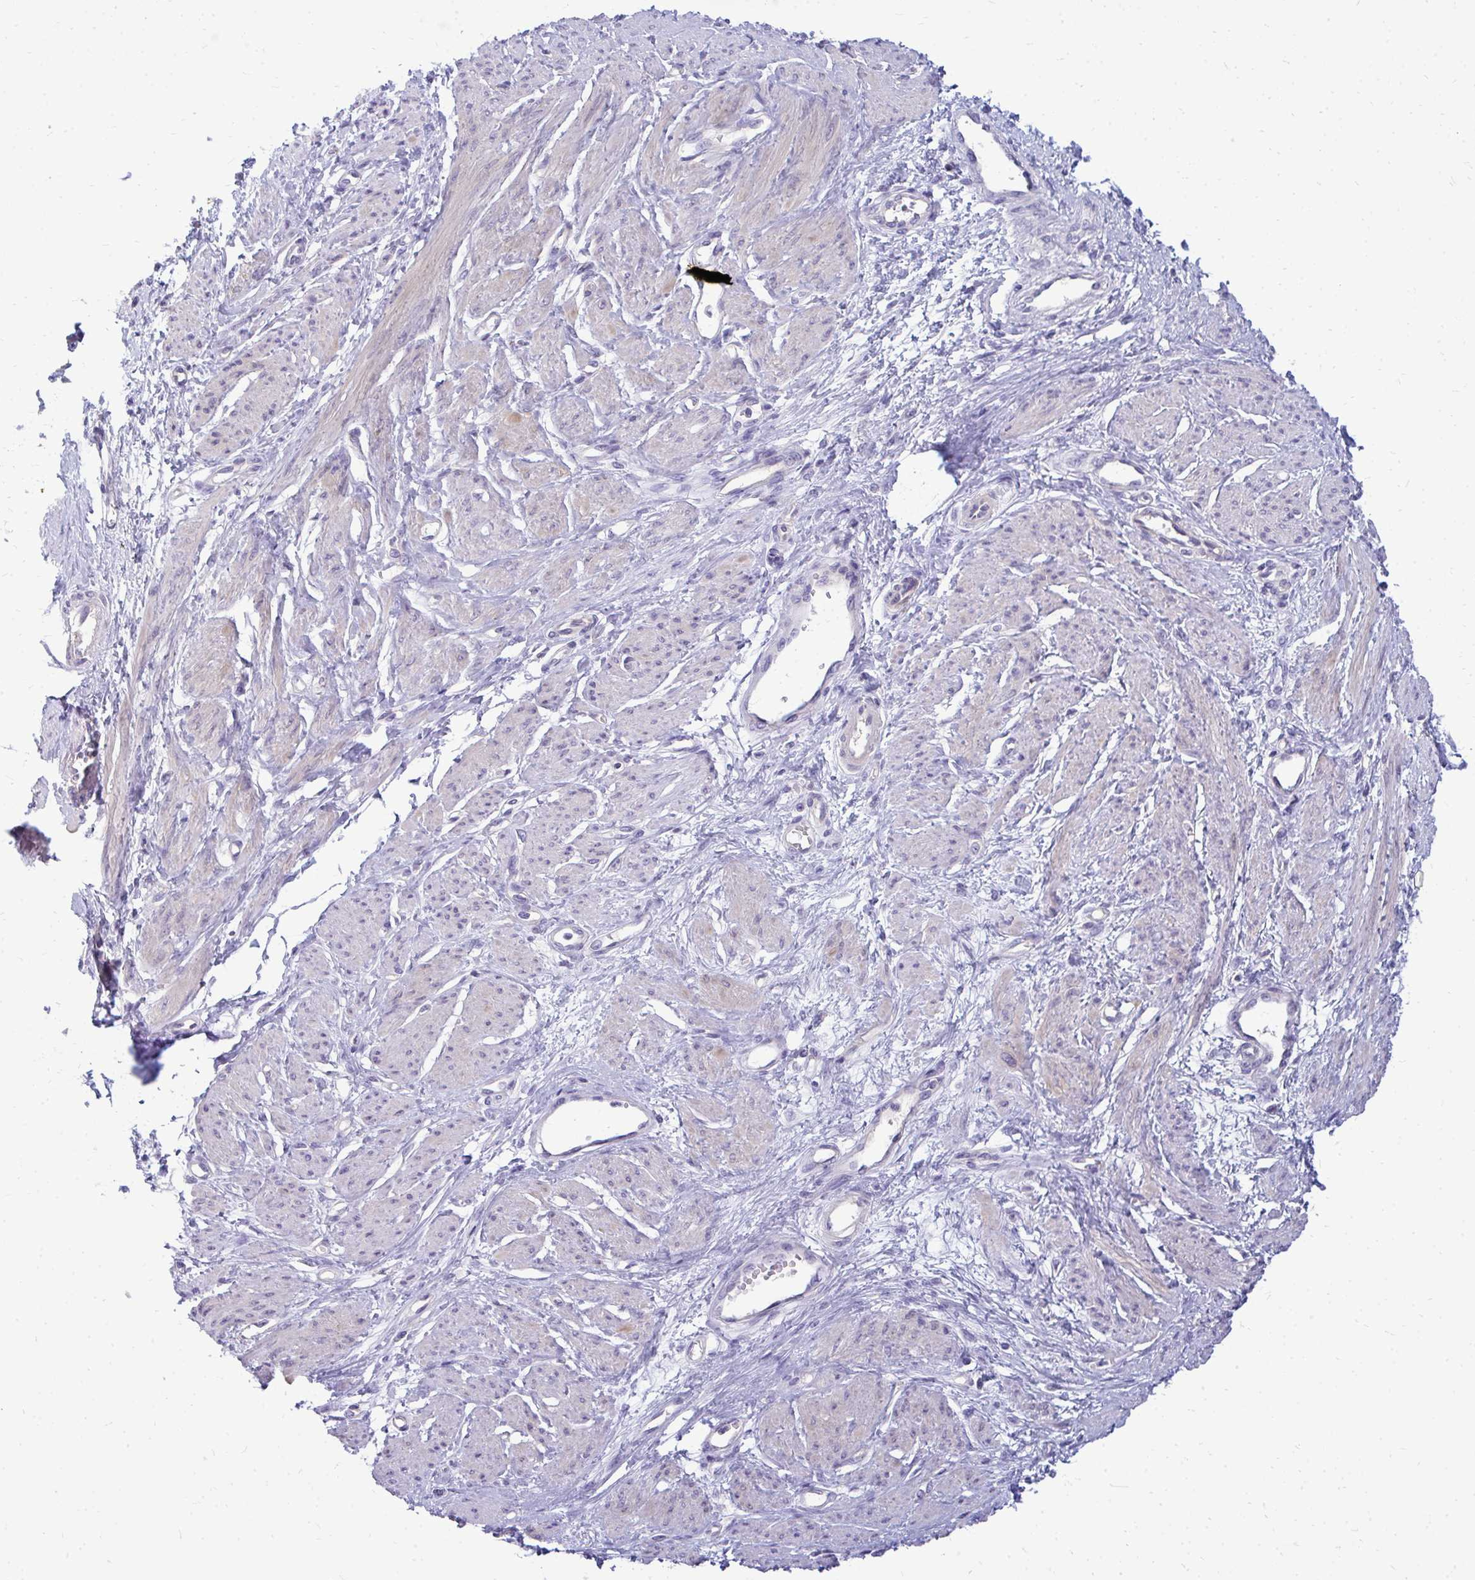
{"staining": {"intensity": "negative", "quantity": "none", "location": "none"}, "tissue": "smooth muscle", "cell_type": "Smooth muscle cells", "image_type": "normal", "snomed": [{"axis": "morphology", "description": "Normal tissue, NOS"}, {"axis": "topography", "description": "Smooth muscle"}, {"axis": "topography", "description": "Uterus"}], "caption": "Image shows no significant protein expression in smooth muscle cells of normal smooth muscle.", "gene": "FABP3", "patient": {"sex": "female", "age": 39}}